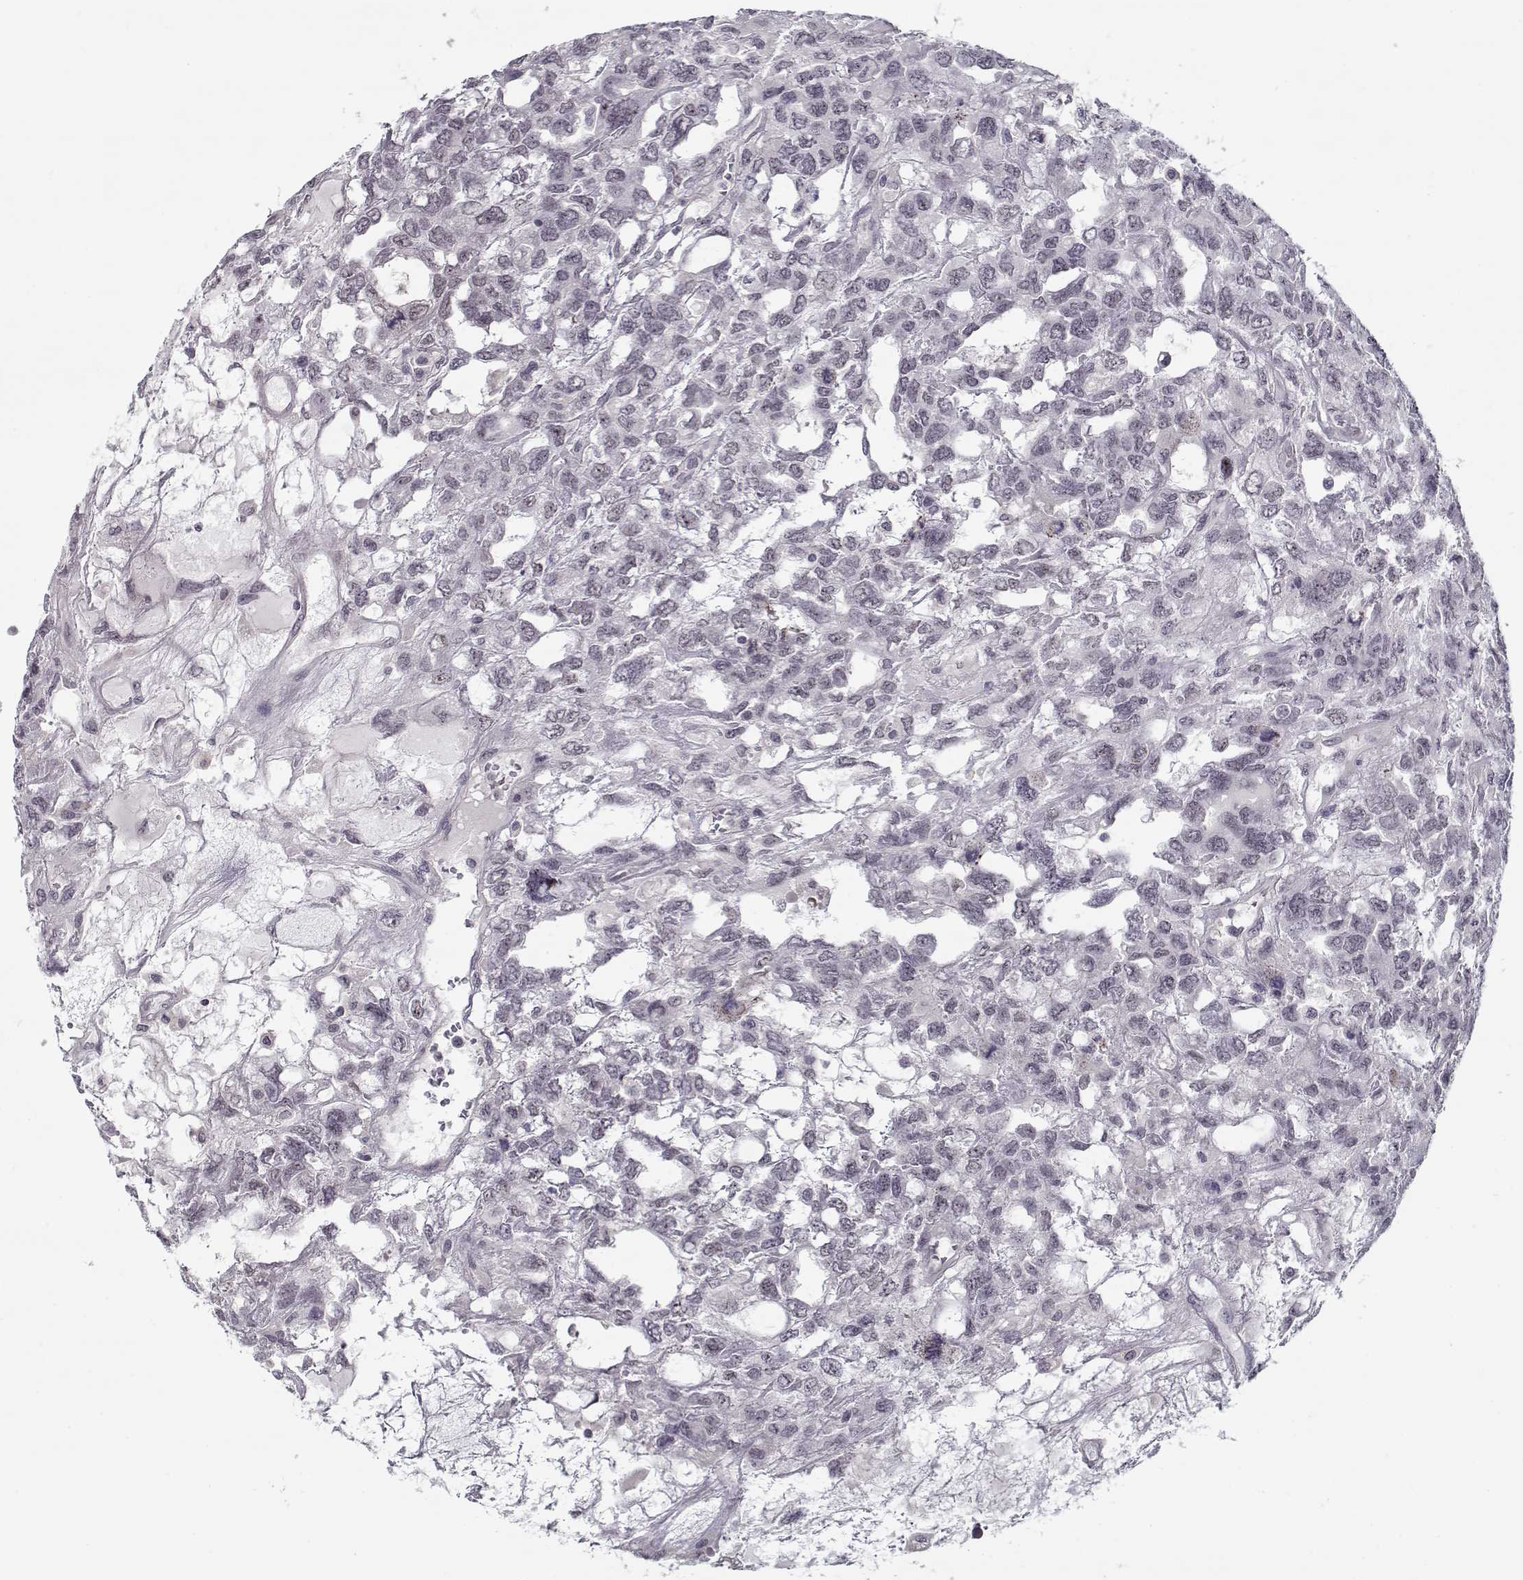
{"staining": {"intensity": "negative", "quantity": "none", "location": "none"}, "tissue": "testis cancer", "cell_type": "Tumor cells", "image_type": "cancer", "snomed": [{"axis": "morphology", "description": "Seminoma, NOS"}, {"axis": "topography", "description": "Testis"}], "caption": "Tumor cells show no significant positivity in seminoma (testis).", "gene": "TESPA1", "patient": {"sex": "male", "age": 52}}